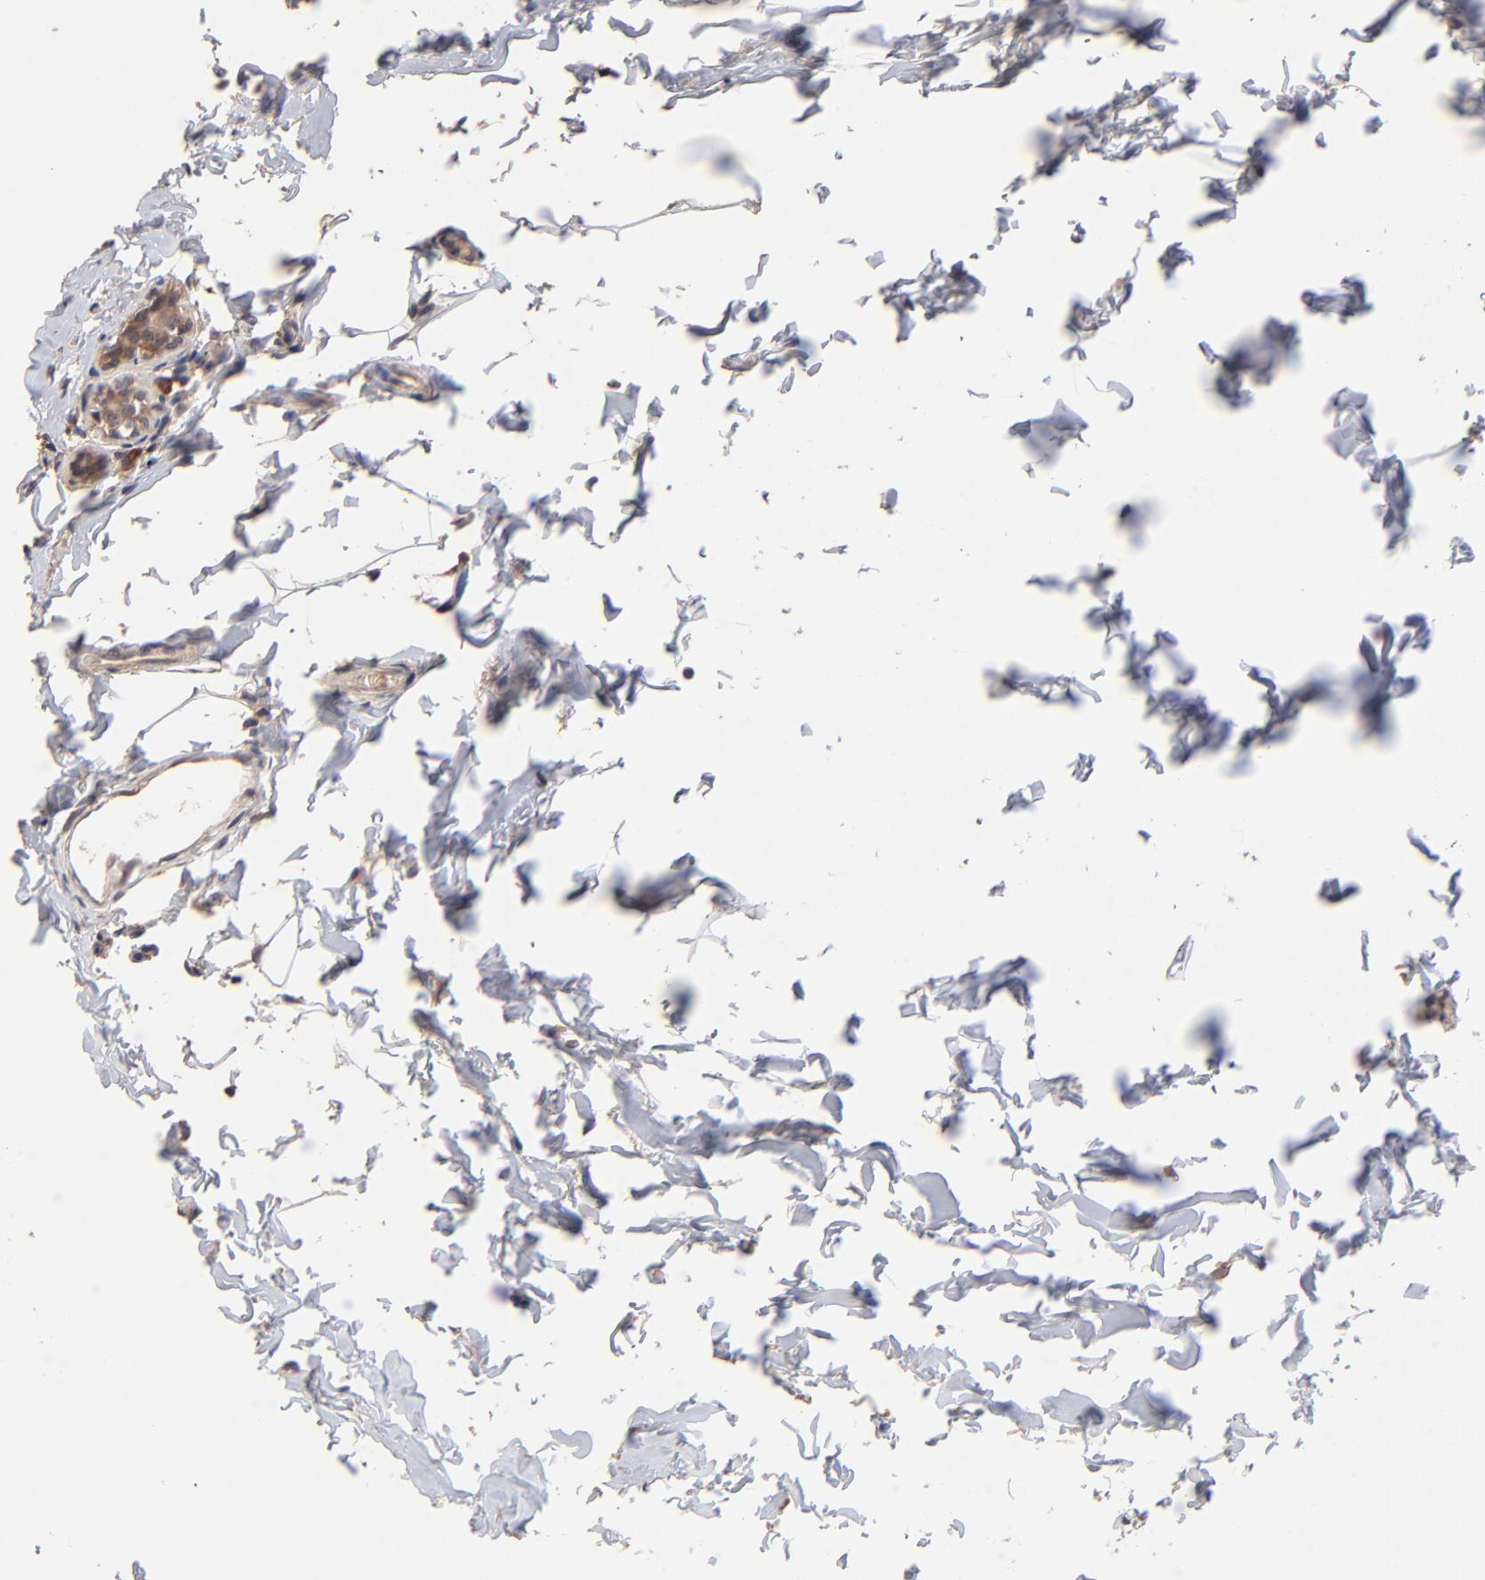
{"staining": {"intensity": "weak", "quantity": ">75%", "location": "cytoplasmic/membranous"}, "tissue": "breast cancer", "cell_type": "Tumor cells", "image_type": "cancer", "snomed": [{"axis": "morphology", "description": "Lobular carcinoma"}, {"axis": "topography", "description": "Breast"}], "caption": "Approximately >75% of tumor cells in breast lobular carcinoma demonstrate weak cytoplasmic/membranous protein expression as visualized by brown immunohistochemical staining.", "gene": "CHL1", "patient": {"sex": "female", "age": 55}}